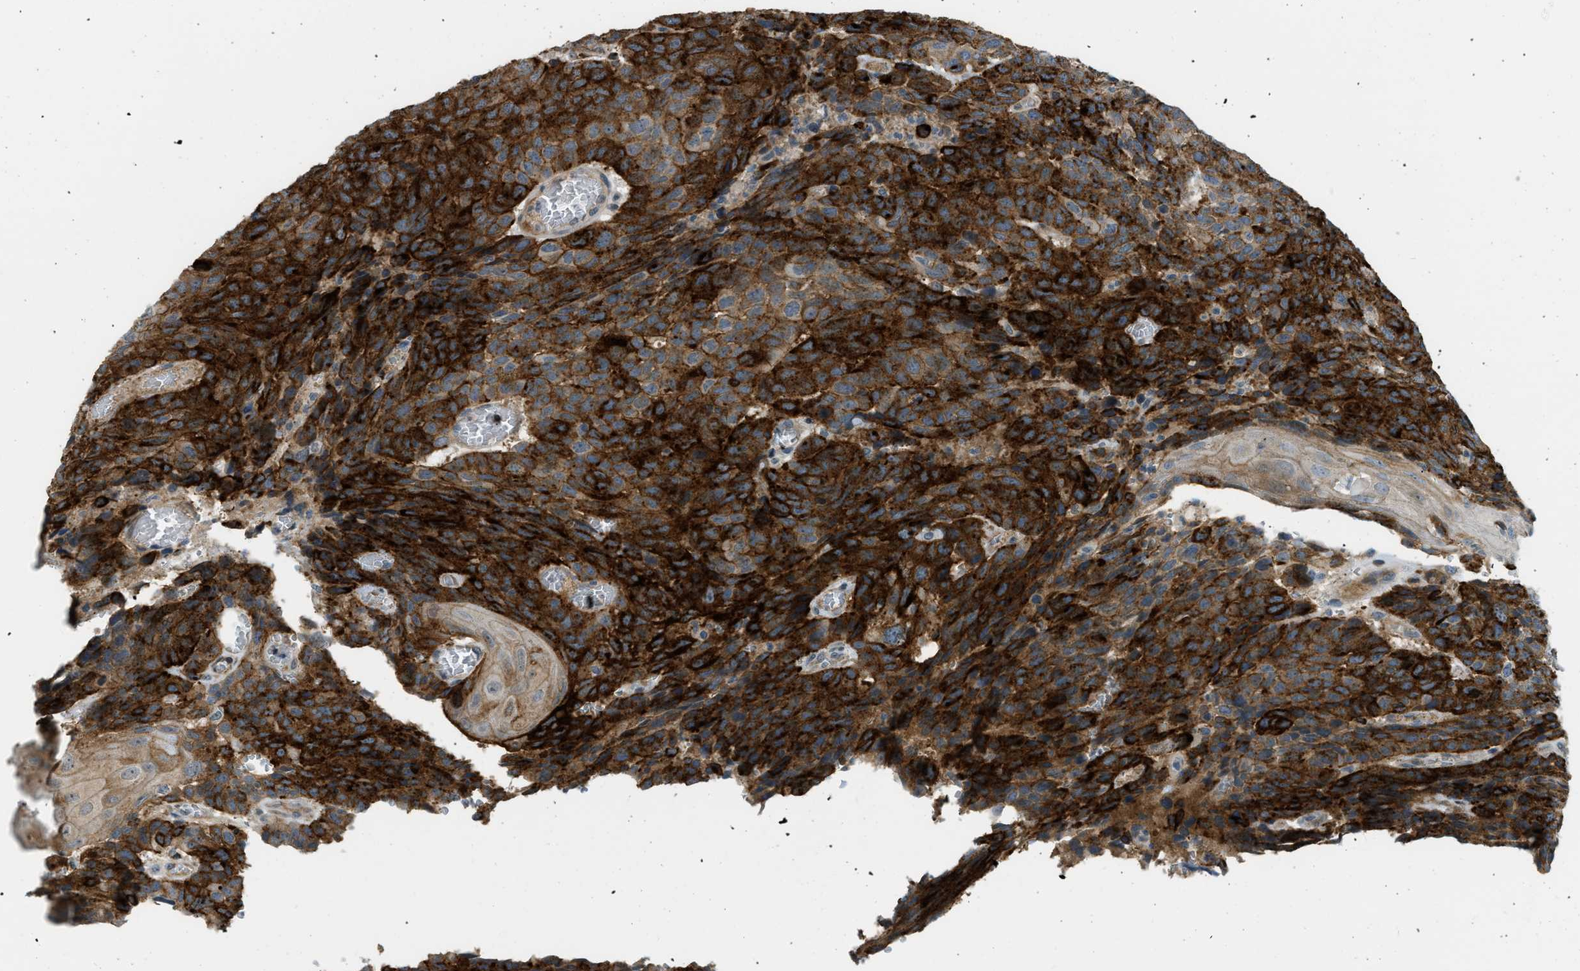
{"staining": {"intensity": "strong", "quantity": ">75%", "location": "cytoplasmic/membranous"}, "tissue": "head and neck cancer", "cell_type": "Tumor cells", "image_type": "cancer", "snomed": [{"axis": "morphology", "description": "Squamous cell carcinoma, NOS"}, {"axis": "topography", "description": "Head-Neck"}], "caption": "Head and neck cancer (squamous cell carcinoma) stained with DAB (3,3'-diaminobenzidine) immunohistochemistry (IHC) exhibits high levels of strong cytoplasmic/membranous positivity in approximately >75% of tumor cells.", "gene": "KIAA1671", "patient": {"sex": "male", "age": 66}}